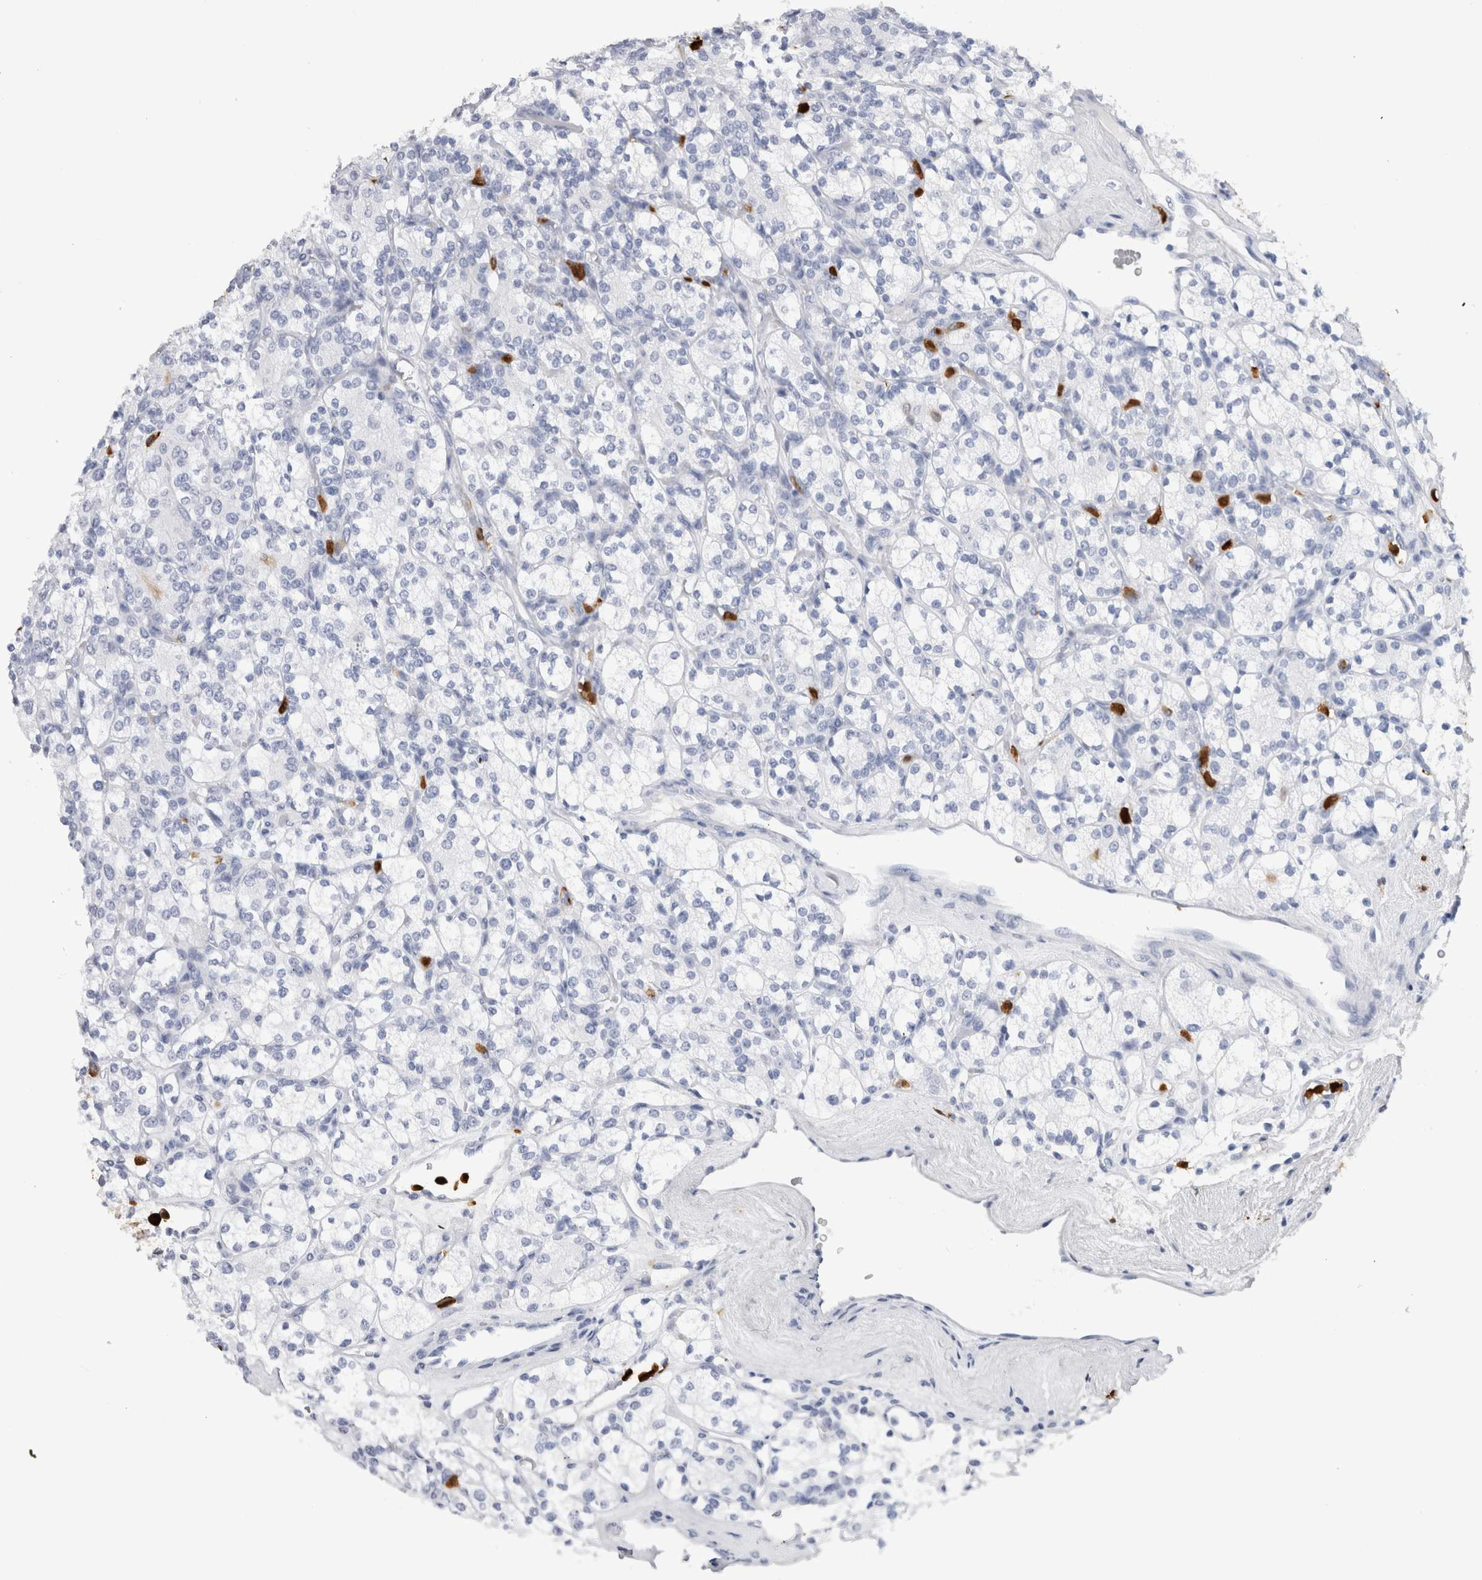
{"staining": {"intensity": "negative", "quantity": "none", "location": "none"}, "tissue": "renal cancer", "cell_type": "Tumor cells", "image_type": "cancer", "snomed": [{"axis": "morphology", "description": "Adenocarcinoma, NOS"}, {"axis": "topography", "description": "Kidney"}], "caption": "Tumor cells are negative for protein expression in human adenocarcinoma (renal).", "gene": "S100A8", "patient": {"sex": "male", "age": 77}}